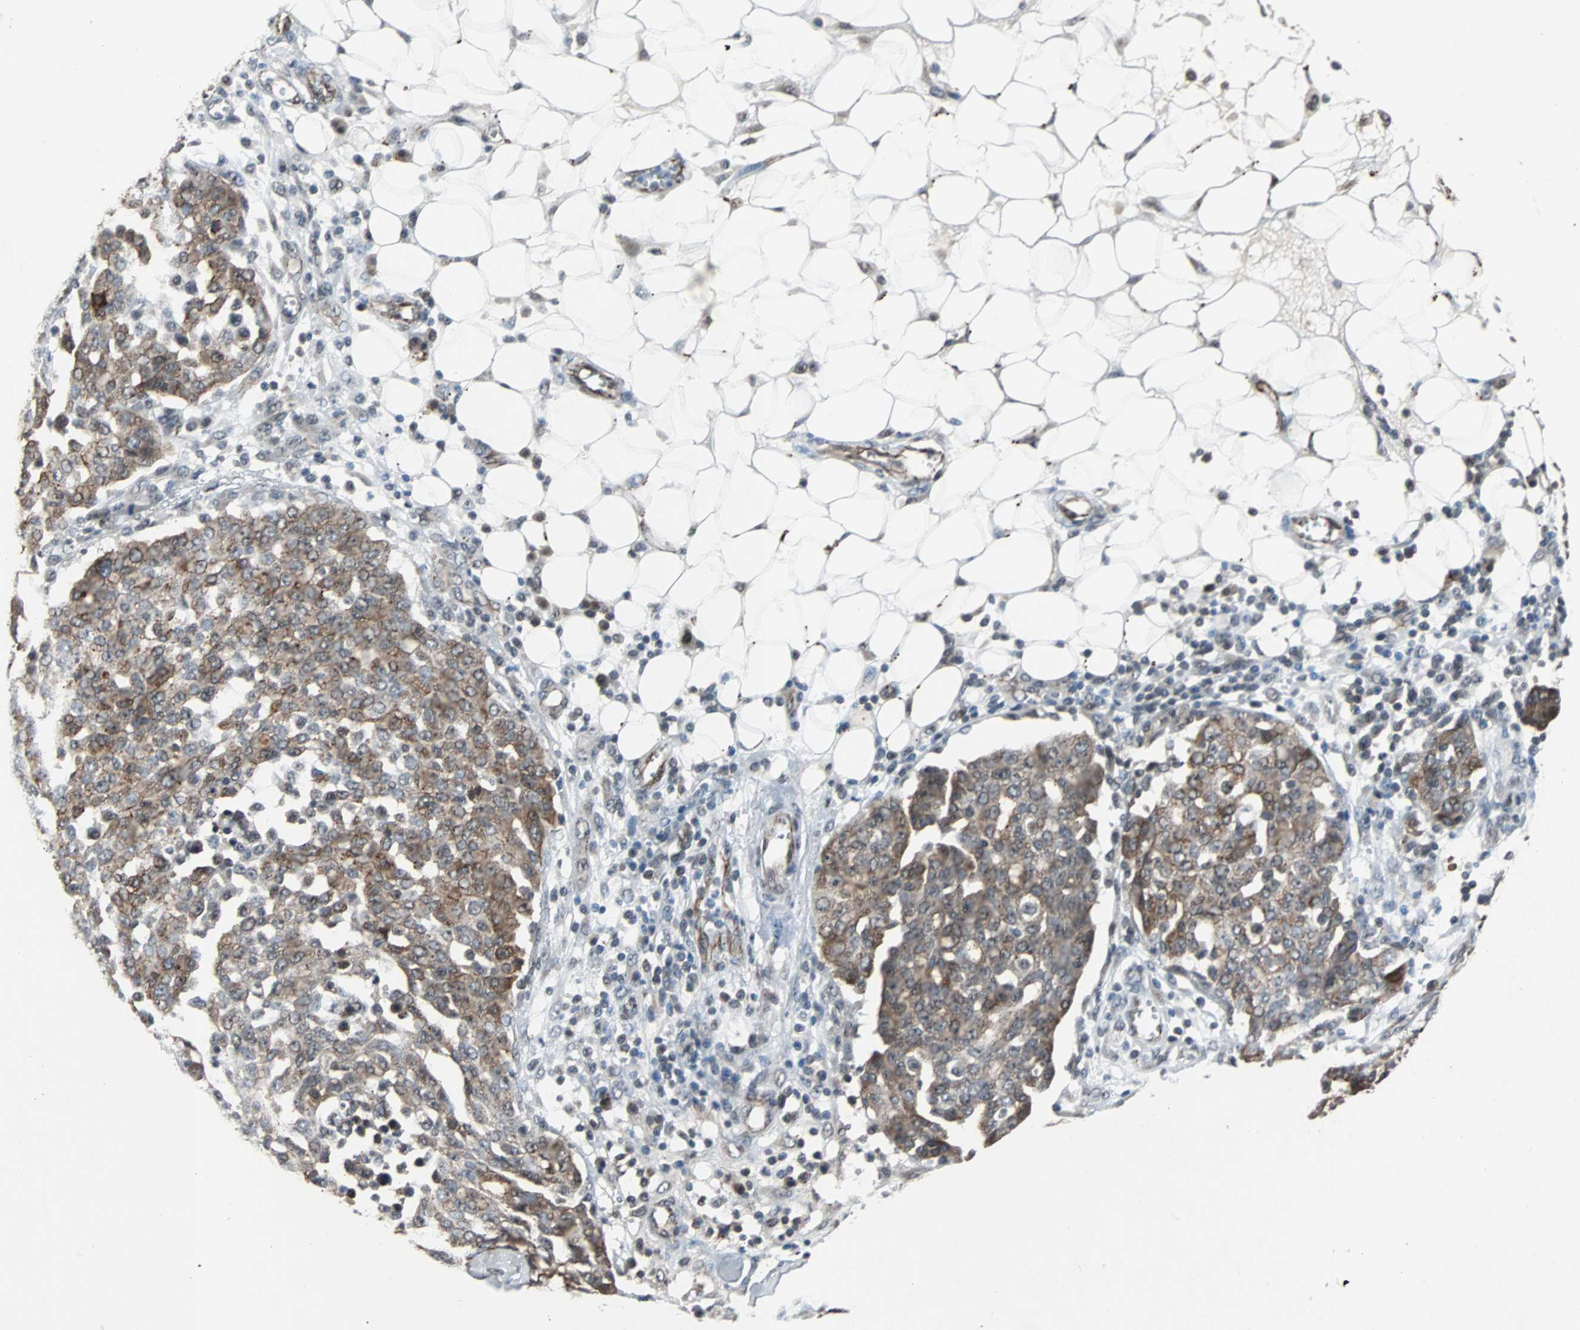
{"staining": {"intensity": "moderate", "quantity": ">75%", "location": "cytoplasmic/membranous"}, "tissue": "ovarian cancer", "cell_type": "Tumor cells", "image_type": "cancer", "snomed": [{"axis": "morphology", "description": "Cystadenocarcinoma, serous, NOS"}, {"axis": "topography", "description": "Soft tissue"}, {"axis": "topography", "description": "Ovary"}], "caption": "The image exhibits immunohistochemical staining of serous cystadenocarcinoma (ovarian). There is moderate cytoplasmic/membranous positivity is identified in about >75% of tumor cells.", "gene": "LSR", "patient": {"sex": "female", "age": 57}}